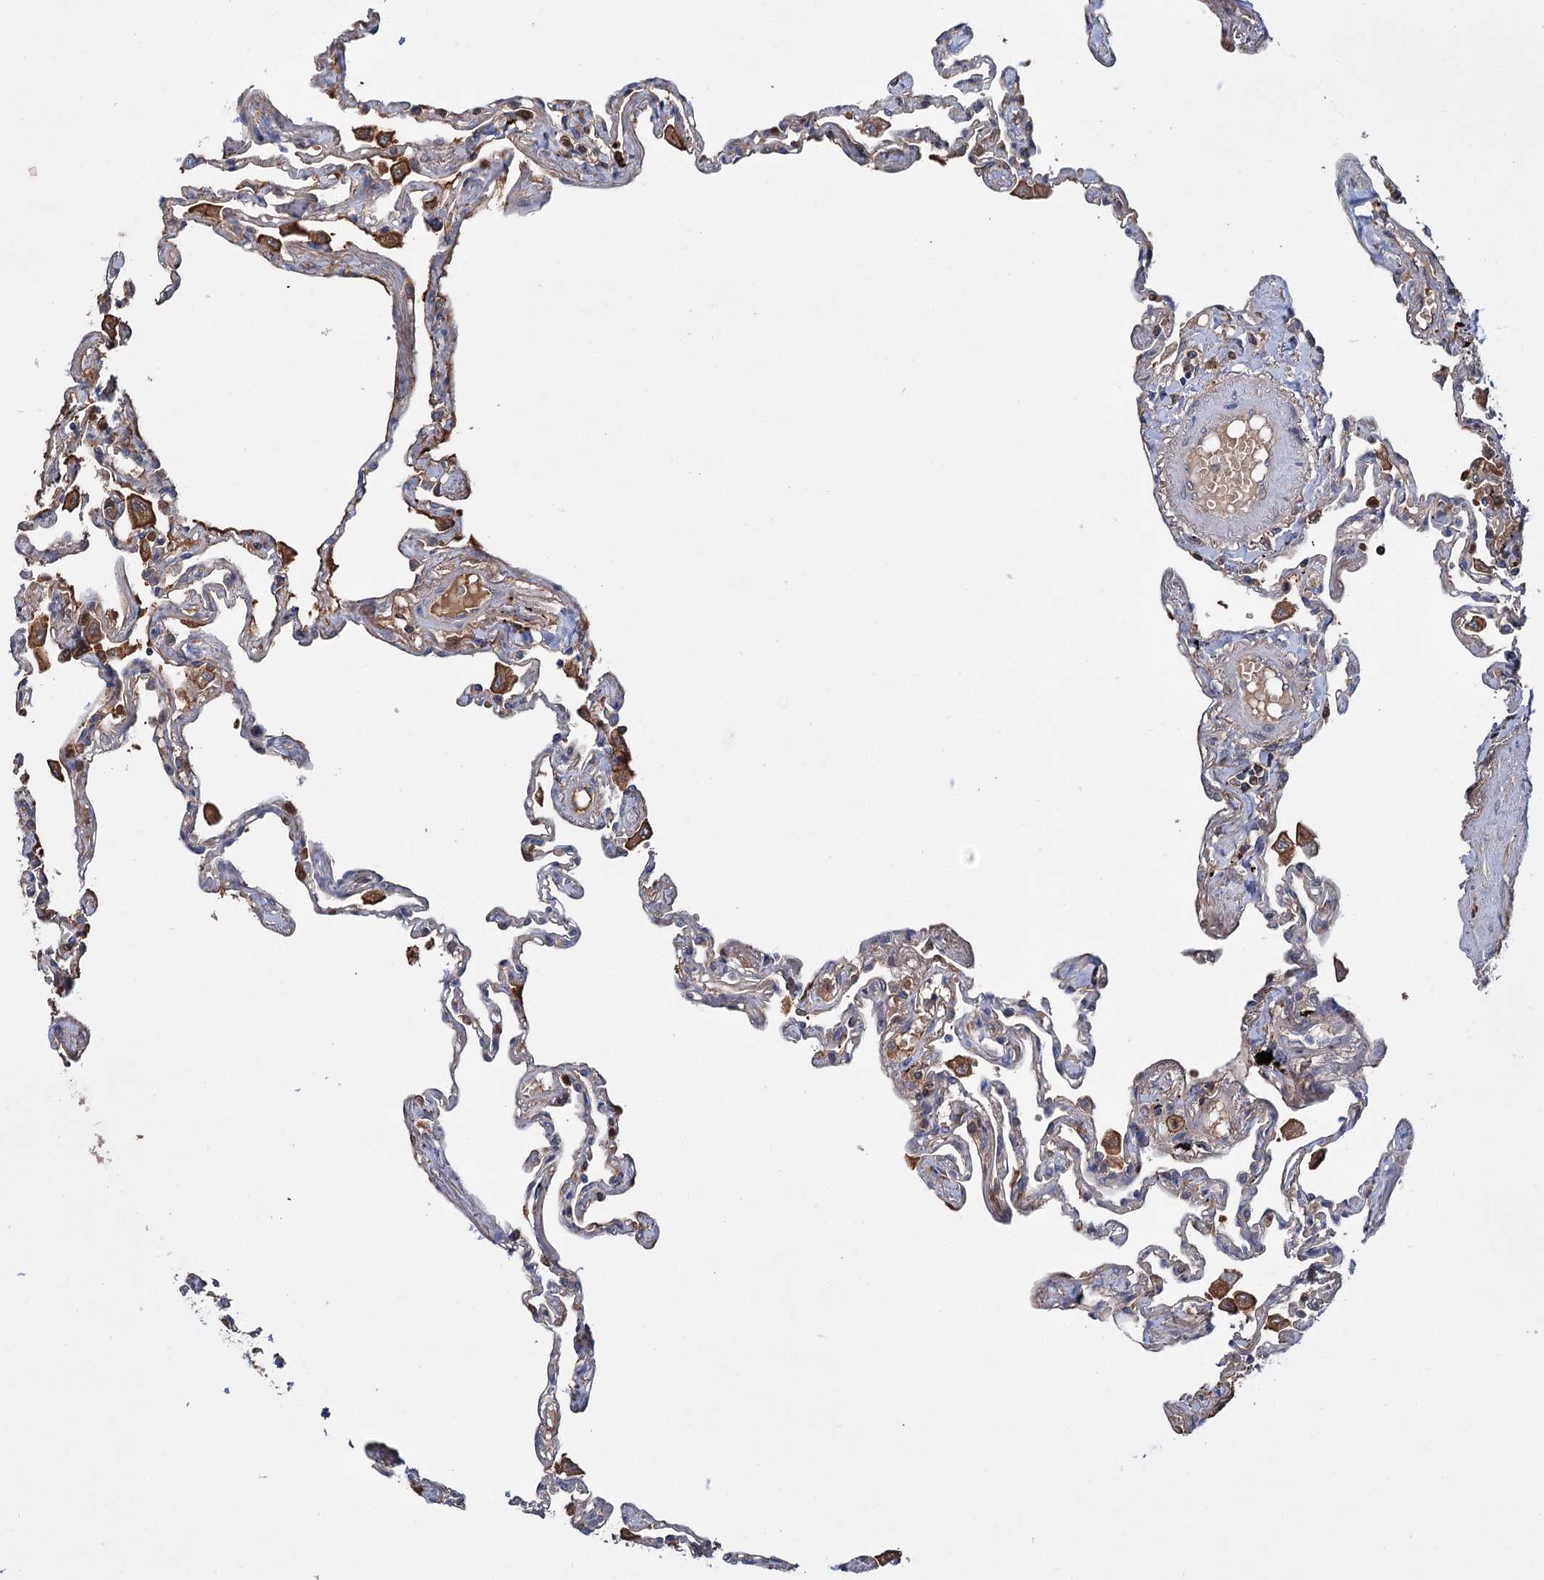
{"staining": {"intensity": "moderate", "quantity": "<25%", "location": "cytoplasmic/membranous"}, "tissue": "lung", "cell_type": "Alveolar cells", "image_type": "normal", "snomed": [{"axis": "morphology", "description": "Normal tissue, NOS"}, {"axis": "topography", "description": "Lung"}], "caption": "Alveolar cells display low levels of moderate cytoplasmic/membranous positivity in approximately <25% of cells in normal human lung.", "gene": "PTPN3", "patient": {"sex": "female", "age": 67}}